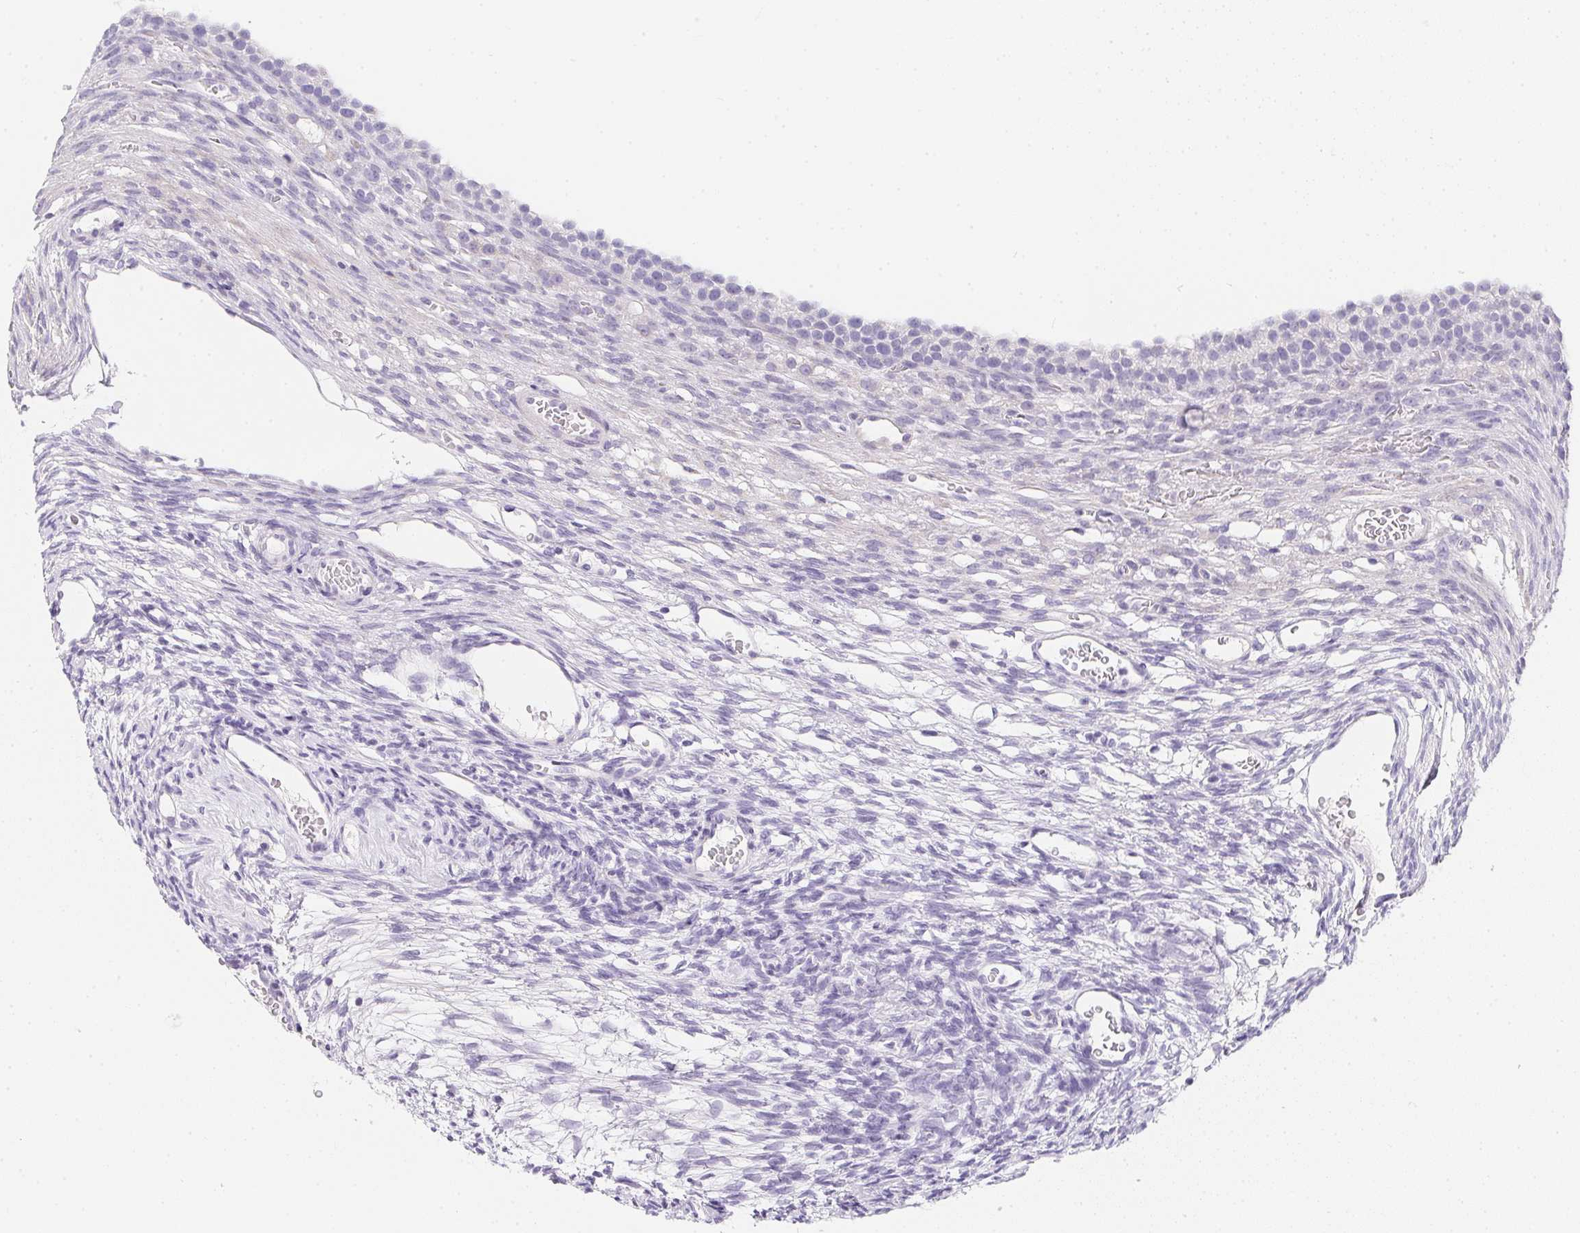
{"staining": {"intensity": "negative", "quantity": "none", "location": "none"}, "tissue": "ovary", "cell_type": "Follicle cells", "image_type": "normal", "snomed": [{"axis": "morphology", "description": "Normal tissue, NOS"}, {"axis": "topography", "description": "Ovary"}], "caption": "An immunohistochemistry micrograph of normal ovary is shown. There is no staining in follicle cells of ovary. (DAB IHC, high magnification).", "gene": "MAP1A", "patient": {"sex": "female", "age": 34}}